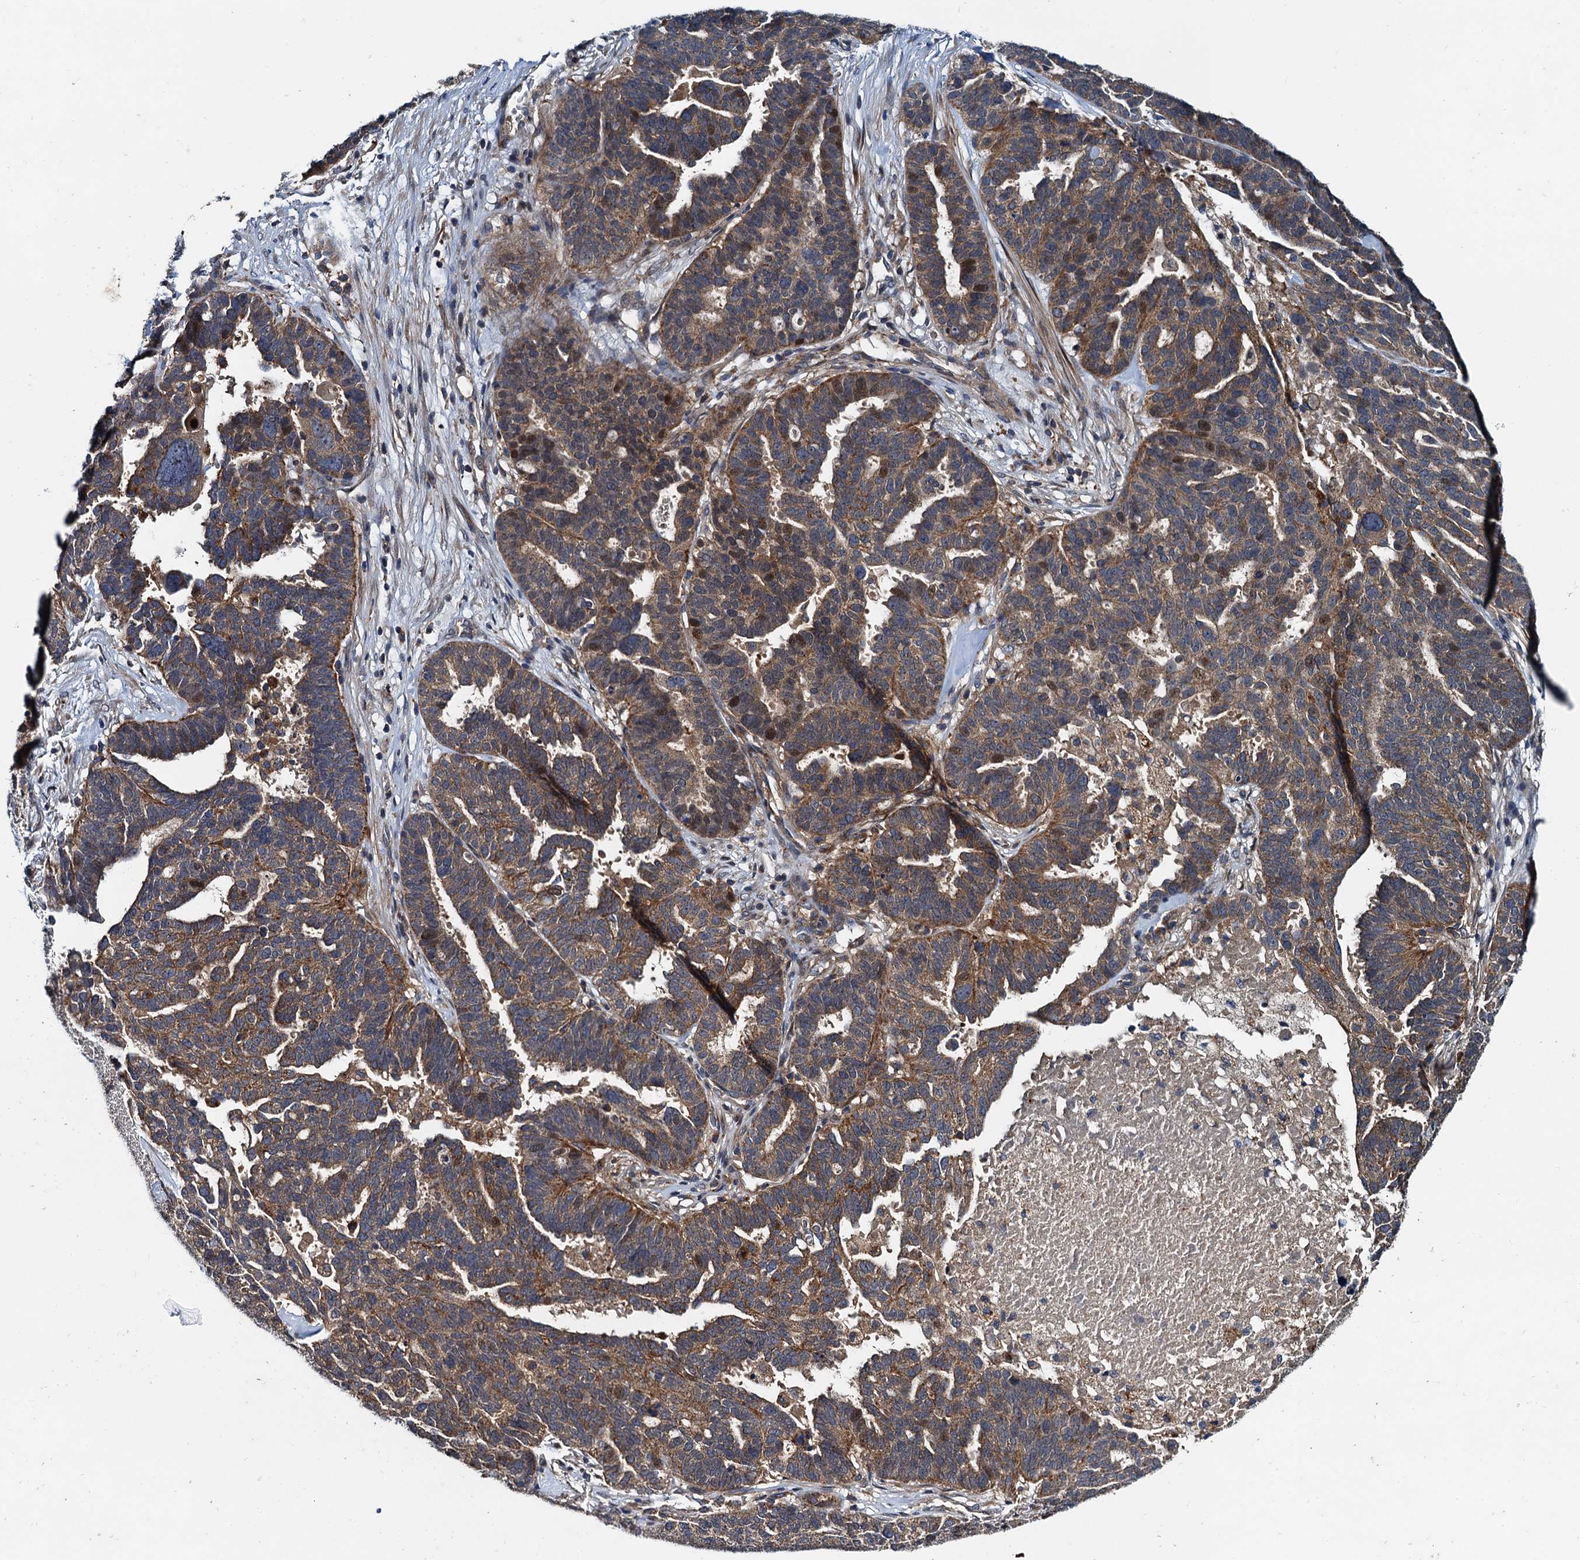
{"staining": {"intensity": "moderate", "quantity": "25%-75%", "location": "cytoplasmic/membranous,nuclear"}, "tissue": "ovarian cancer", "cell_type": "Tumor cells", "image_type": "cancer", "snomed": [{"axis": "morphology", "description": "Cystadenocarcinoma, serous, NOS"}, {"axis": "topography", "description": "Ovary"}], "caption": "The histopathology image demonstrates staining of ovarian cancer (serous cystadenocarcinoma), revealing moderate cytoplasmic/membranous and nuclear protein positivity (brown color) within tumor cells.", "gene": "EFL1", "patient": {"sex": "female", "age": 59}}